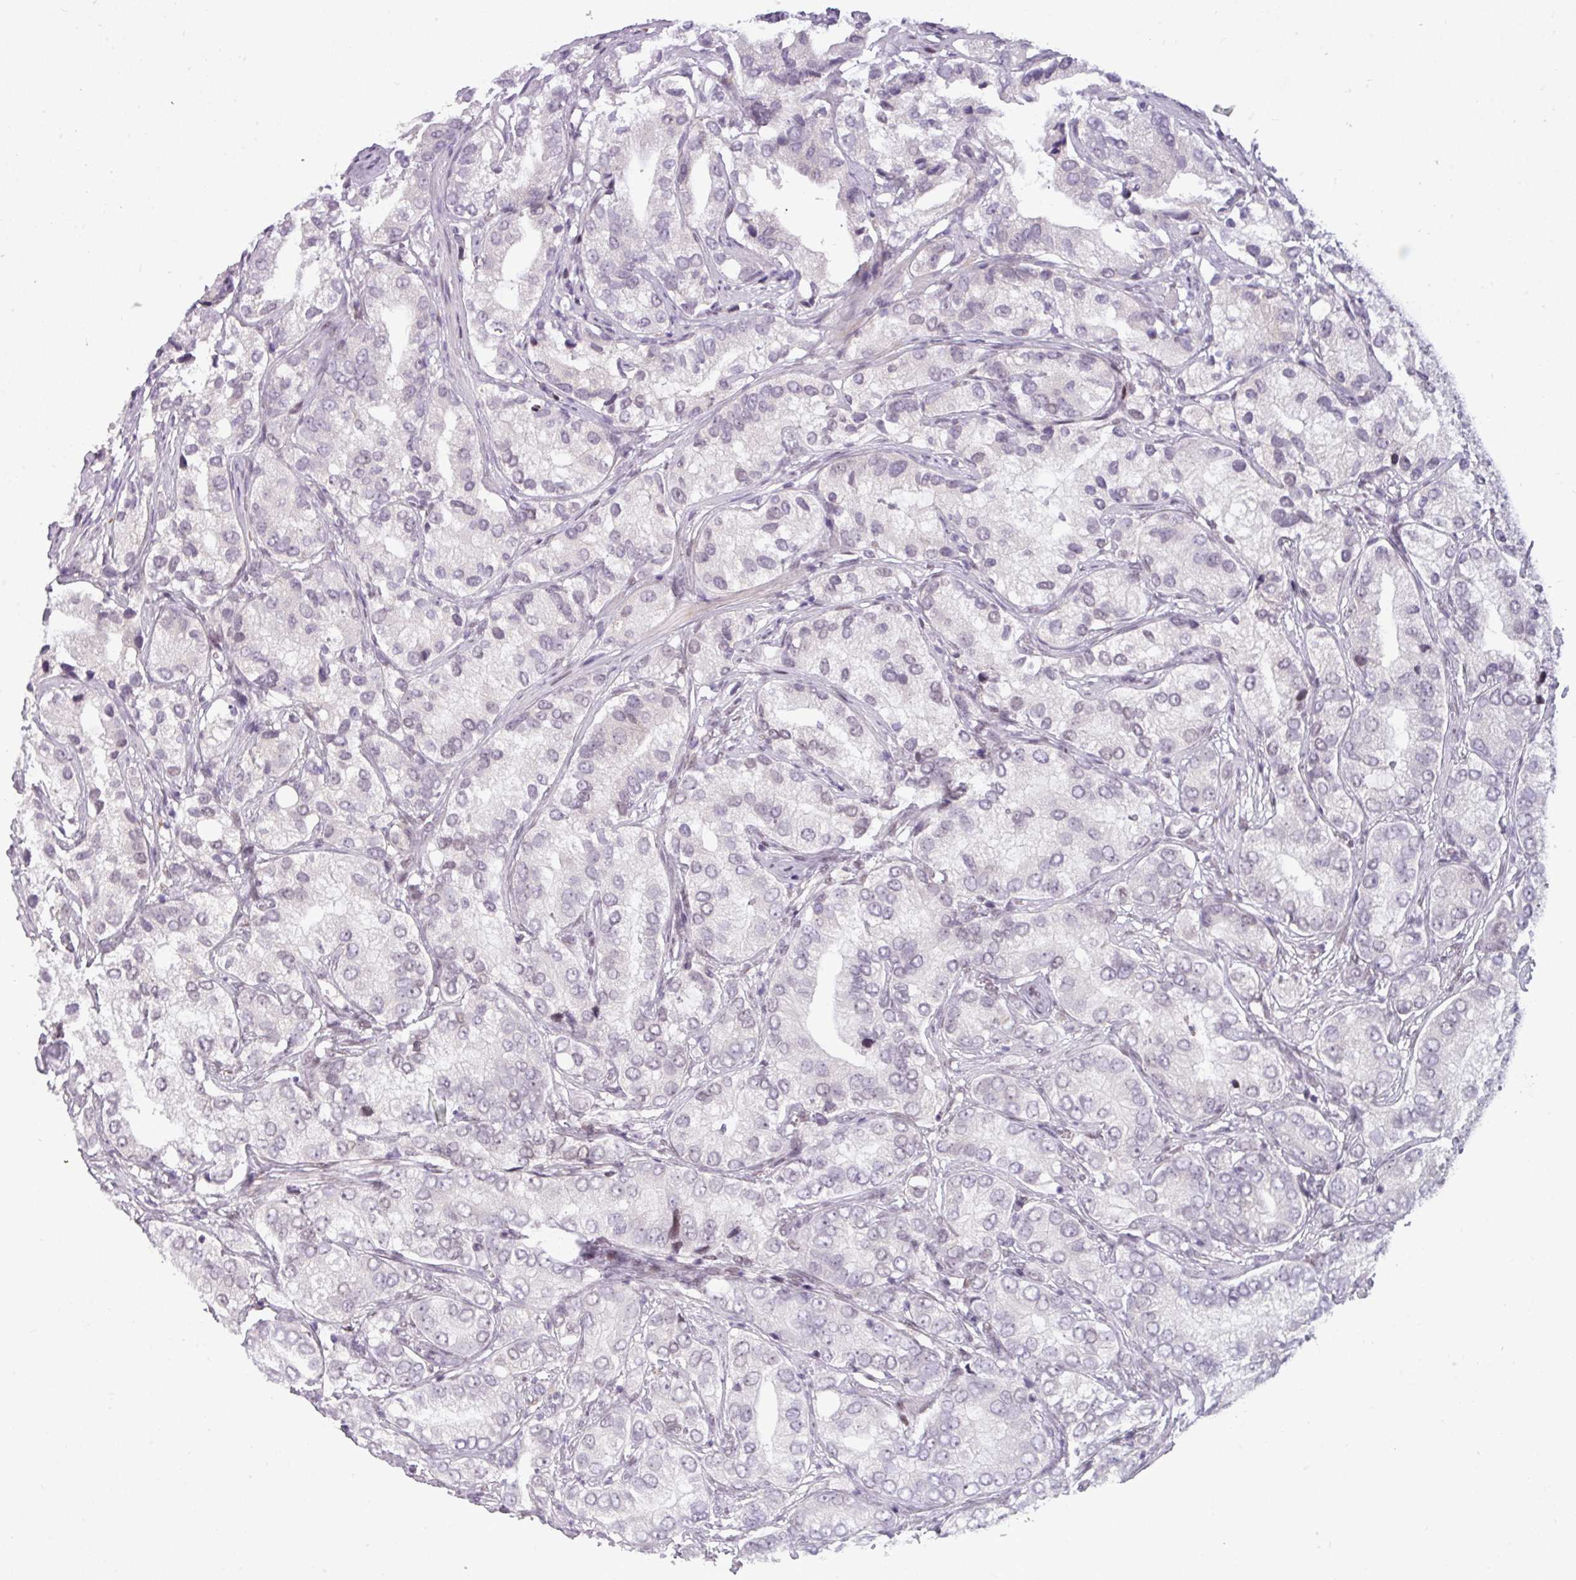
{"staining": {"intensity": "negative", "quantity": "none", "location": "none"}, "tissue": "prostate cancer", "cell_type": "Tumor cells", "image_type": "cancer", "snomed": [{"axis": "morphology", "description": "Adenocarcinoma, High grade"}, {"axis": "topography", "description": "Prostate"}], "caption": "Histopathology image shows no protein expression in tumor cells of high-grade adenocarcinoma (prostate) tissue. Brightfield microscopy of IHC stained with DAB (brown) and hematoxylin (blue), captured at high magnification.", "gene": "SLC66A2", "patient": {"sex": "male", "age": 82}}